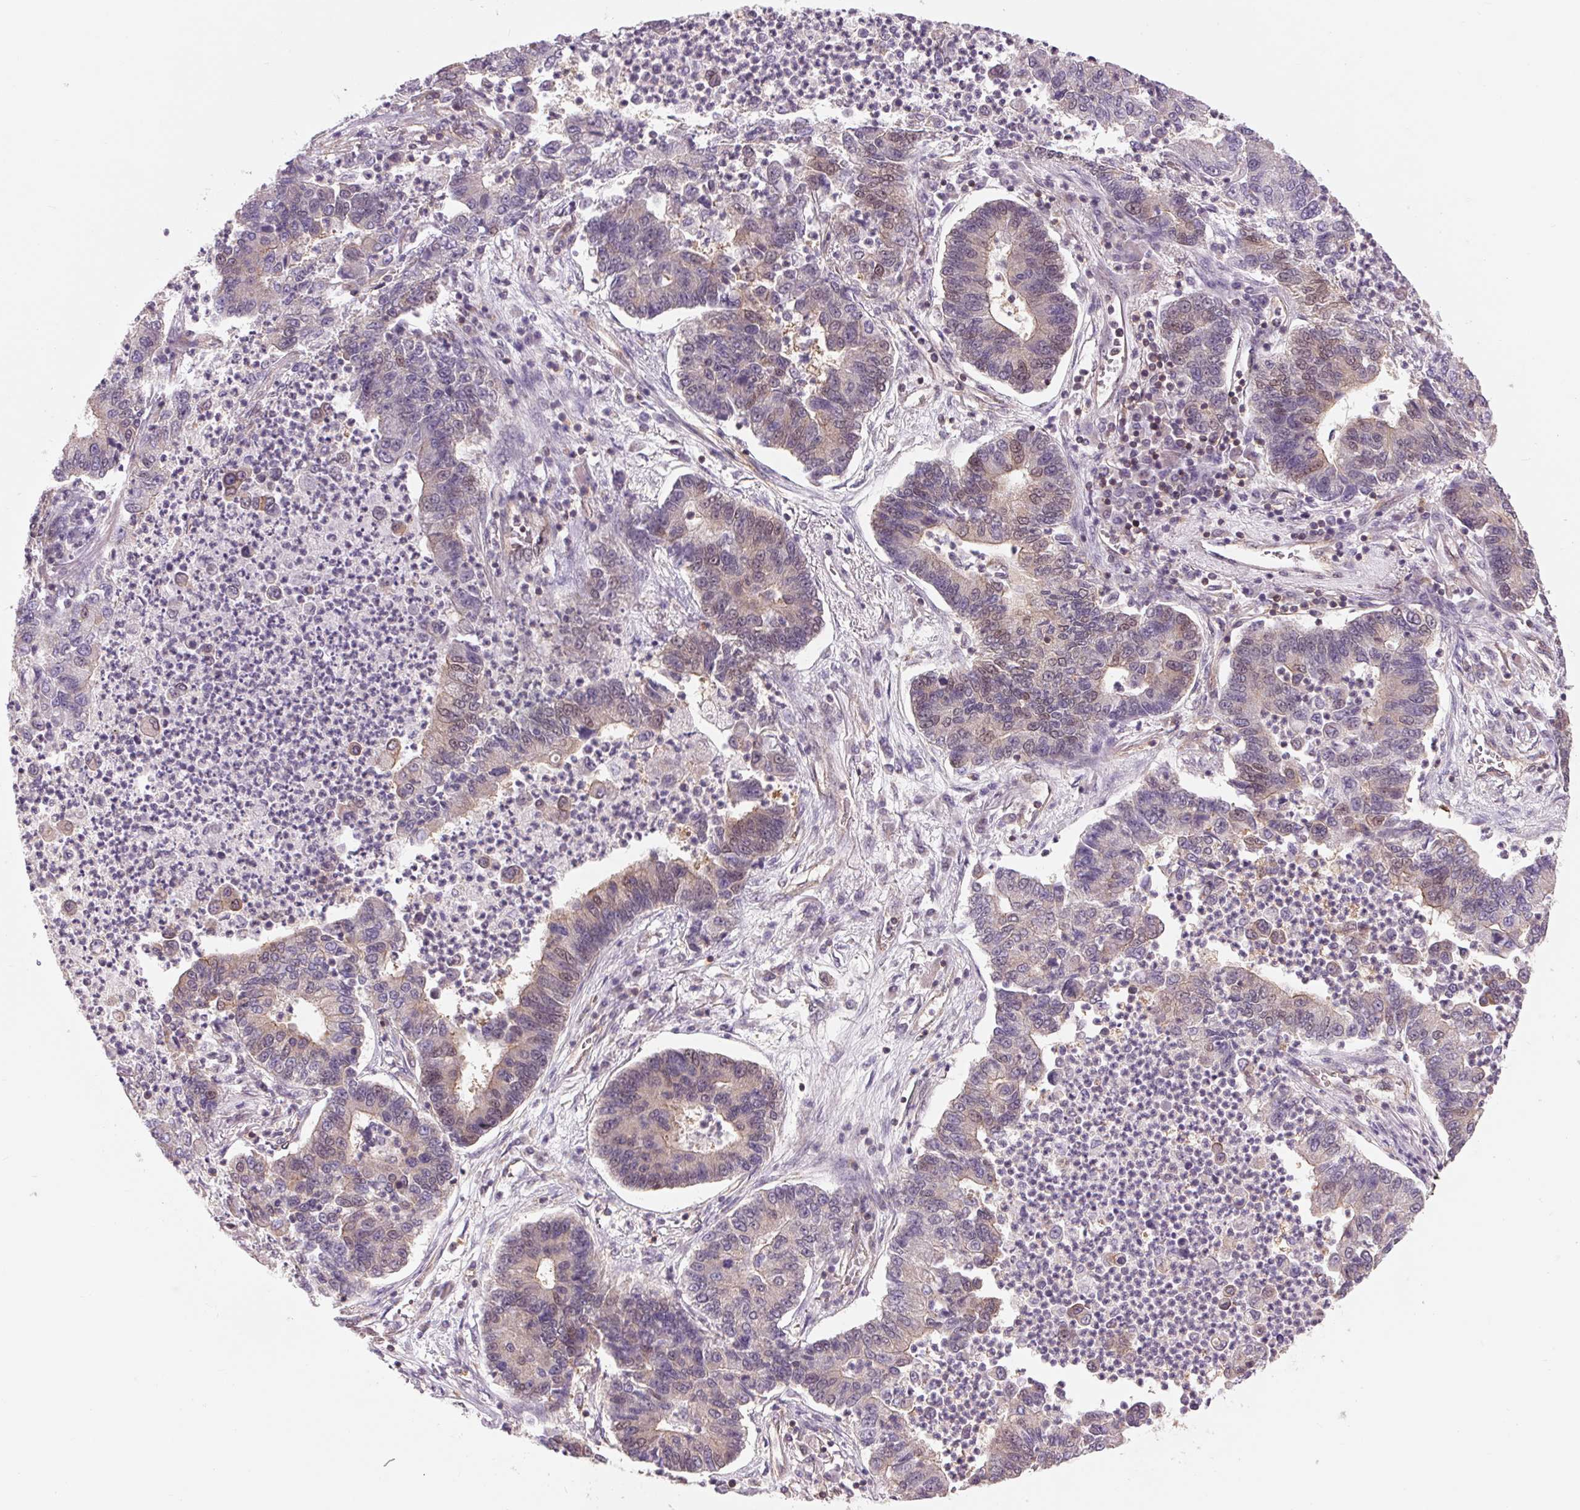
{"staining": {"intensity": "weak", "quantity": "<25%", "location": "cytoplasmic/membranous,nuclear"}, "tissue": "lung cancer", "cell_type": "Tumor cells", "image_type": "cancer", "snomed": [{"axis": "morphology", "description": "Adenocarcinoma, NOS"}, {"axis": "topography", "description": "Lung"}], "caption": "This is a micrograph of immunohistochemistry staining of lung cancer (adenocarcinoma), which shows no positivity in tumor cells.", "gene": "SH3RF2", "patient": {"sex": "female", "age": 57}}